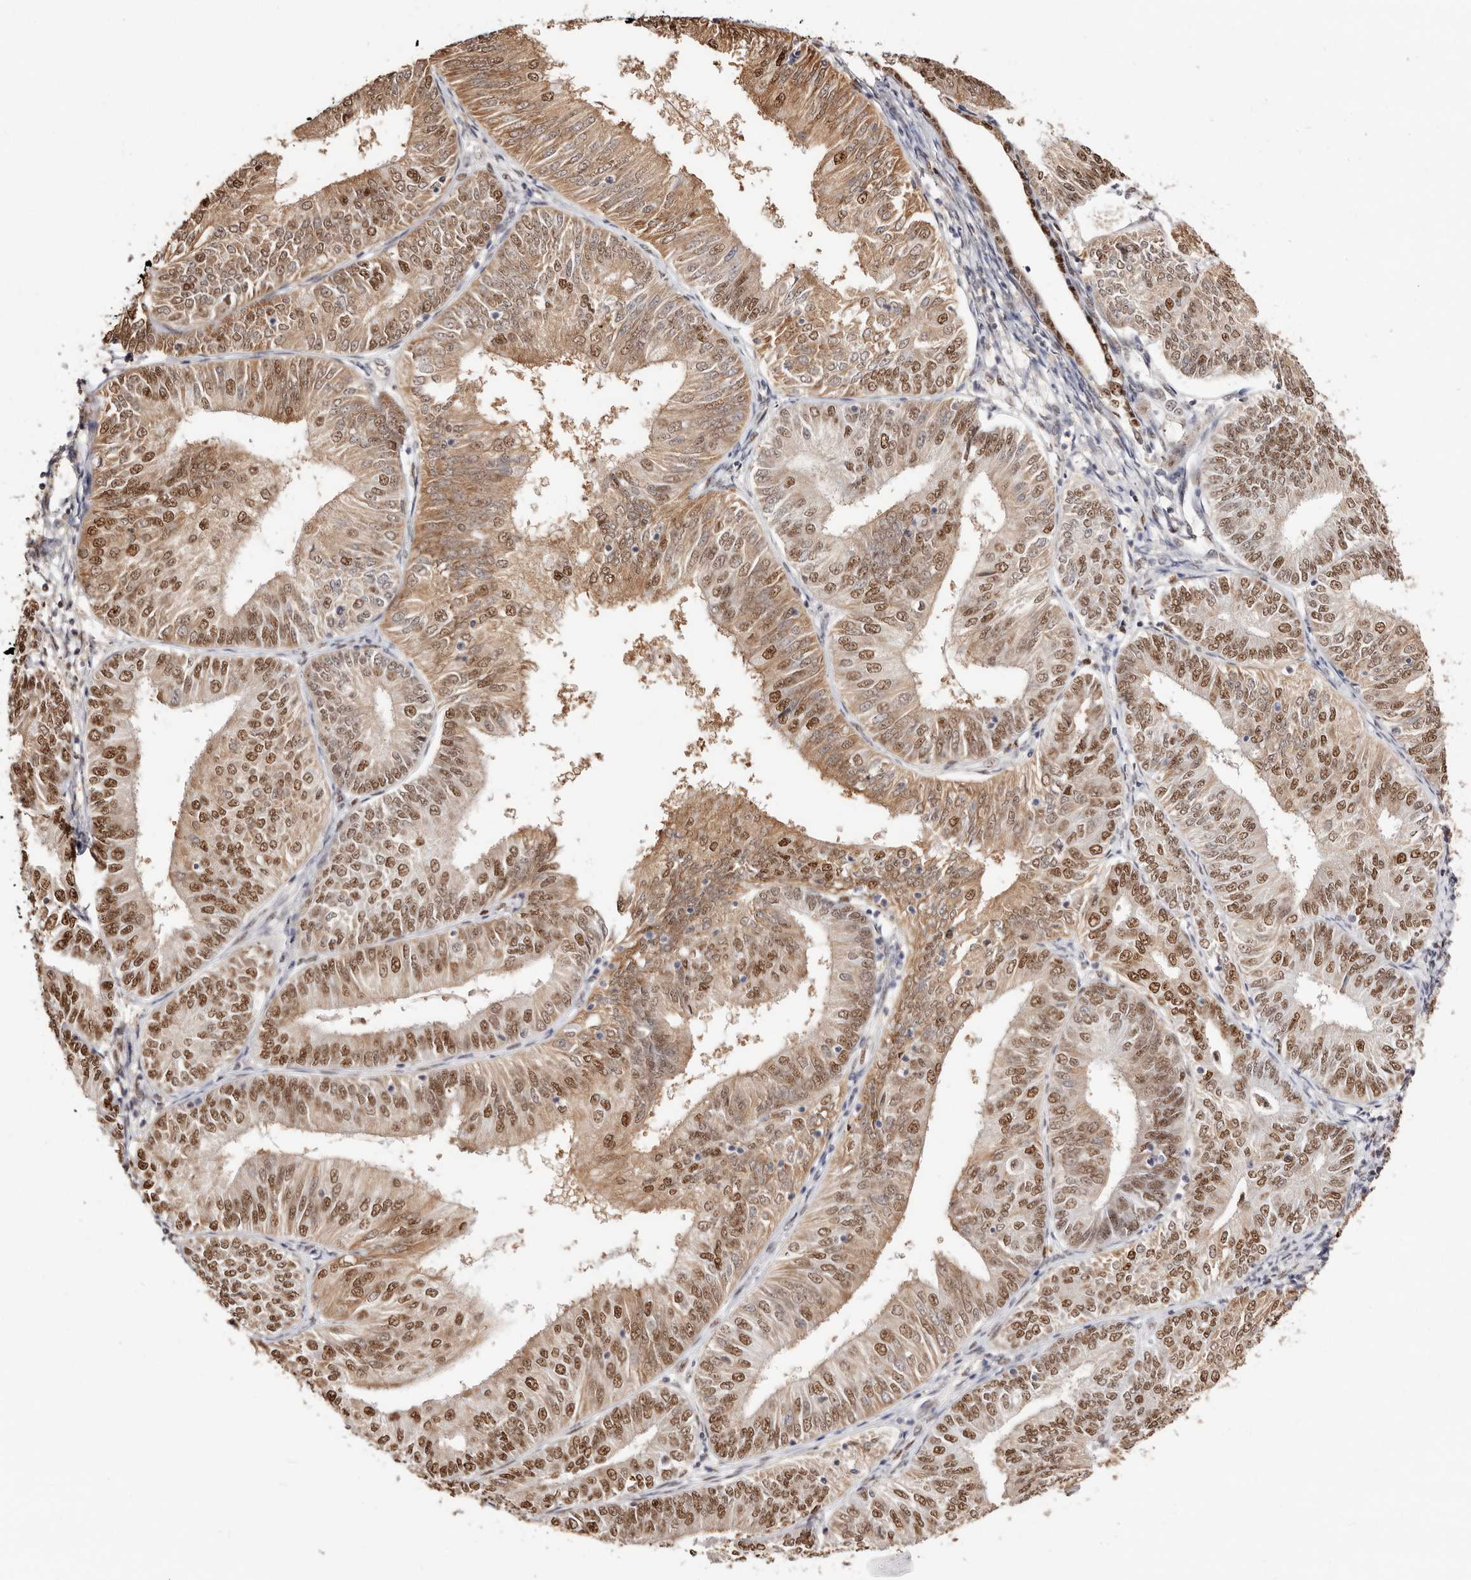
{"staining": {"intensity": "moderate", "quantity": ">75%", "location": "cytoplasmic/membranous,nuclear"}, "tissue": "endometrial cancer", "cell_type": "Tumor cells", "image_type": "cancer", "snomed": [{"axis": "morphology", "description": "Adenocarcinoma, NOS"}, {"axis": "topography", "description": "Endometrium"}], "caption": "Moderate cytoplasmic/membranous and nuclear staining is identified in about >75% of tumor cells in endometrial adenocarcinoma. The protein of interest is shown in brown color, while the nuclei are stained blue.", "gene": "TKT", "patient": {"sex": "female", "age": 58}}